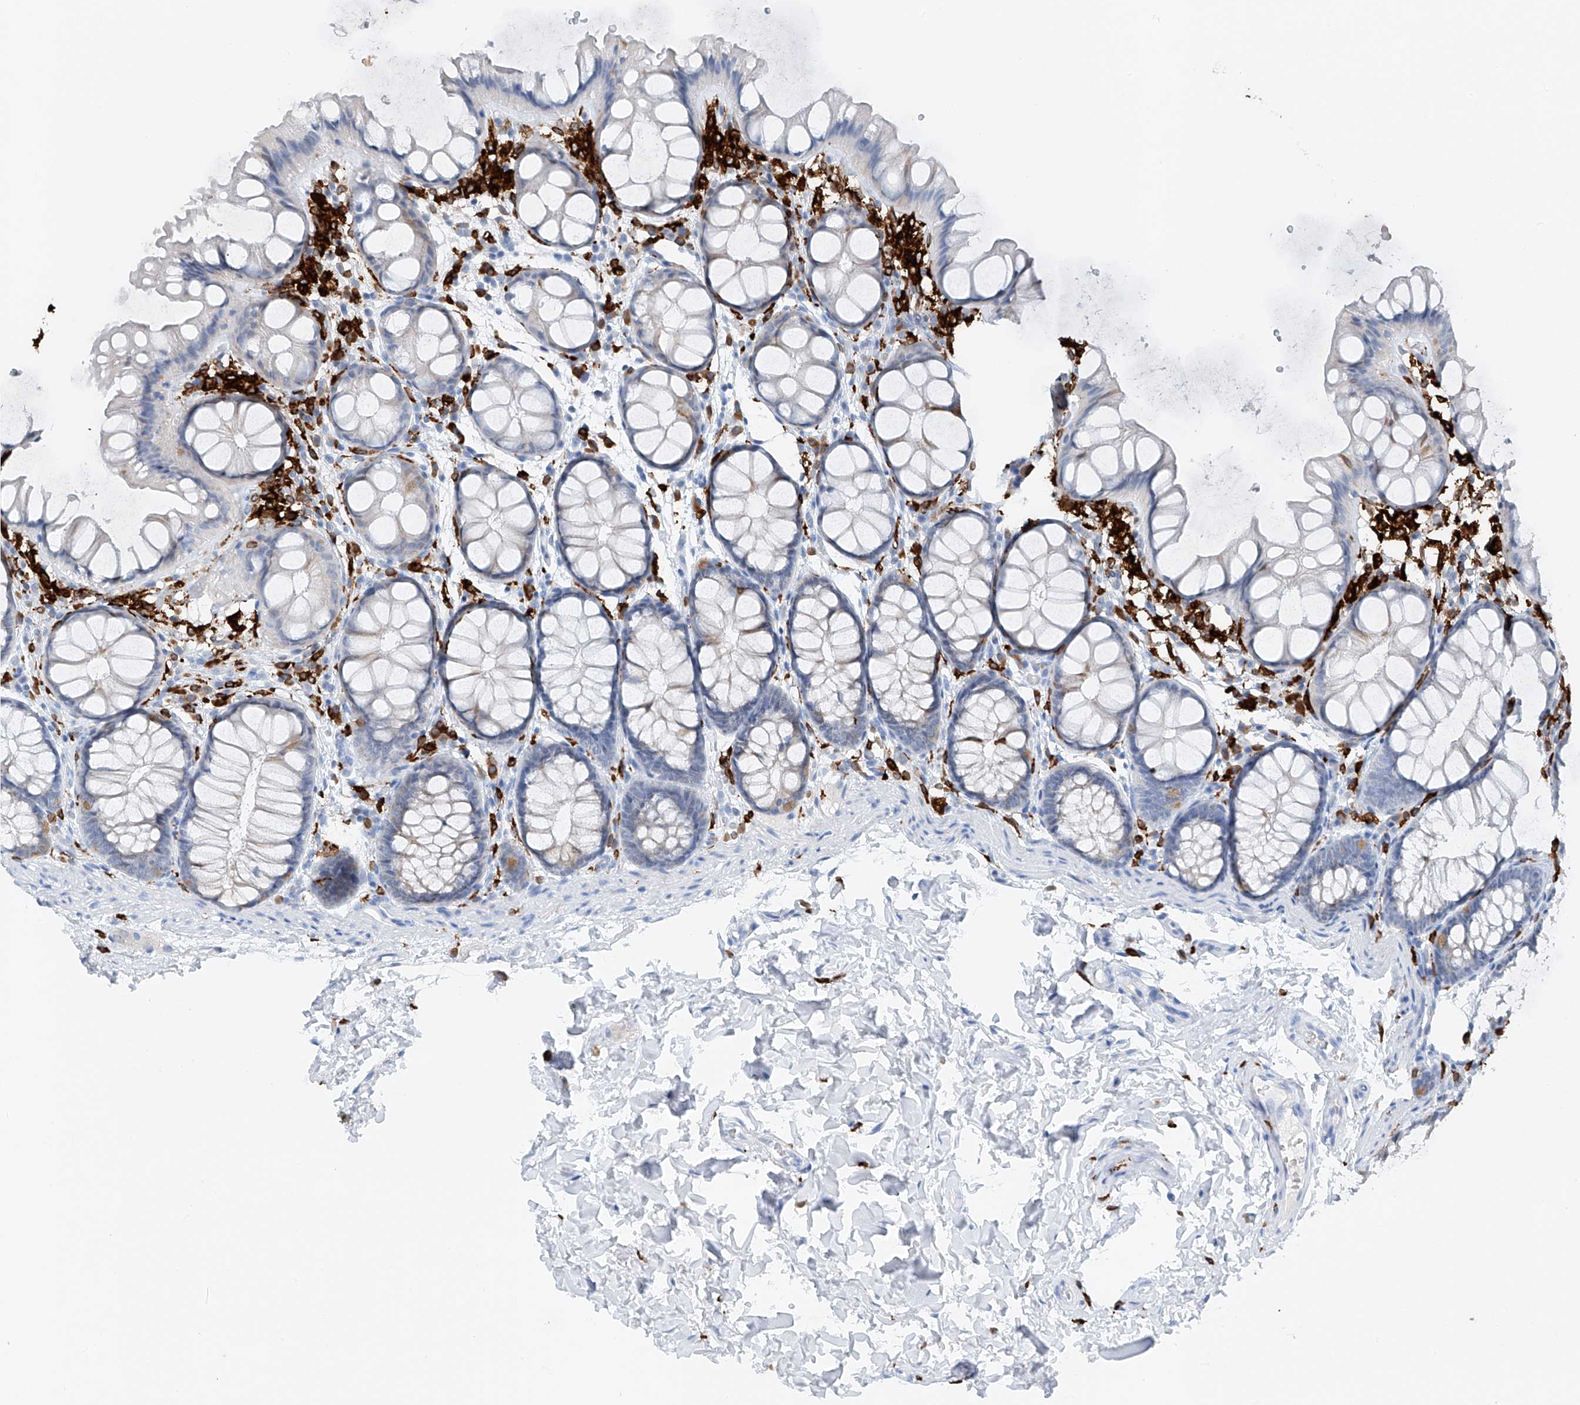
{"staining": {"intensity": "negative", "quantity": "none", "location": "none"}, "tissue": "colon", "cell_type": "Endothelial cells", "image_type": "normal", "snomed": [{"axis": "morphology", "description": "Normal tissue, NOS"}, {"axis": "topography", "description": "Colon"}], "caption": "This histopathology image is of normal colon stained with immunohistochemistry to label a protein in brown with the nuclei are counter-stained blue. There is no staining in endothelial cells. (DAB IHC with hematoxylin counter stain).", "gene": "TBXAS1", "patient": {"sex": "male", "age": 47}}